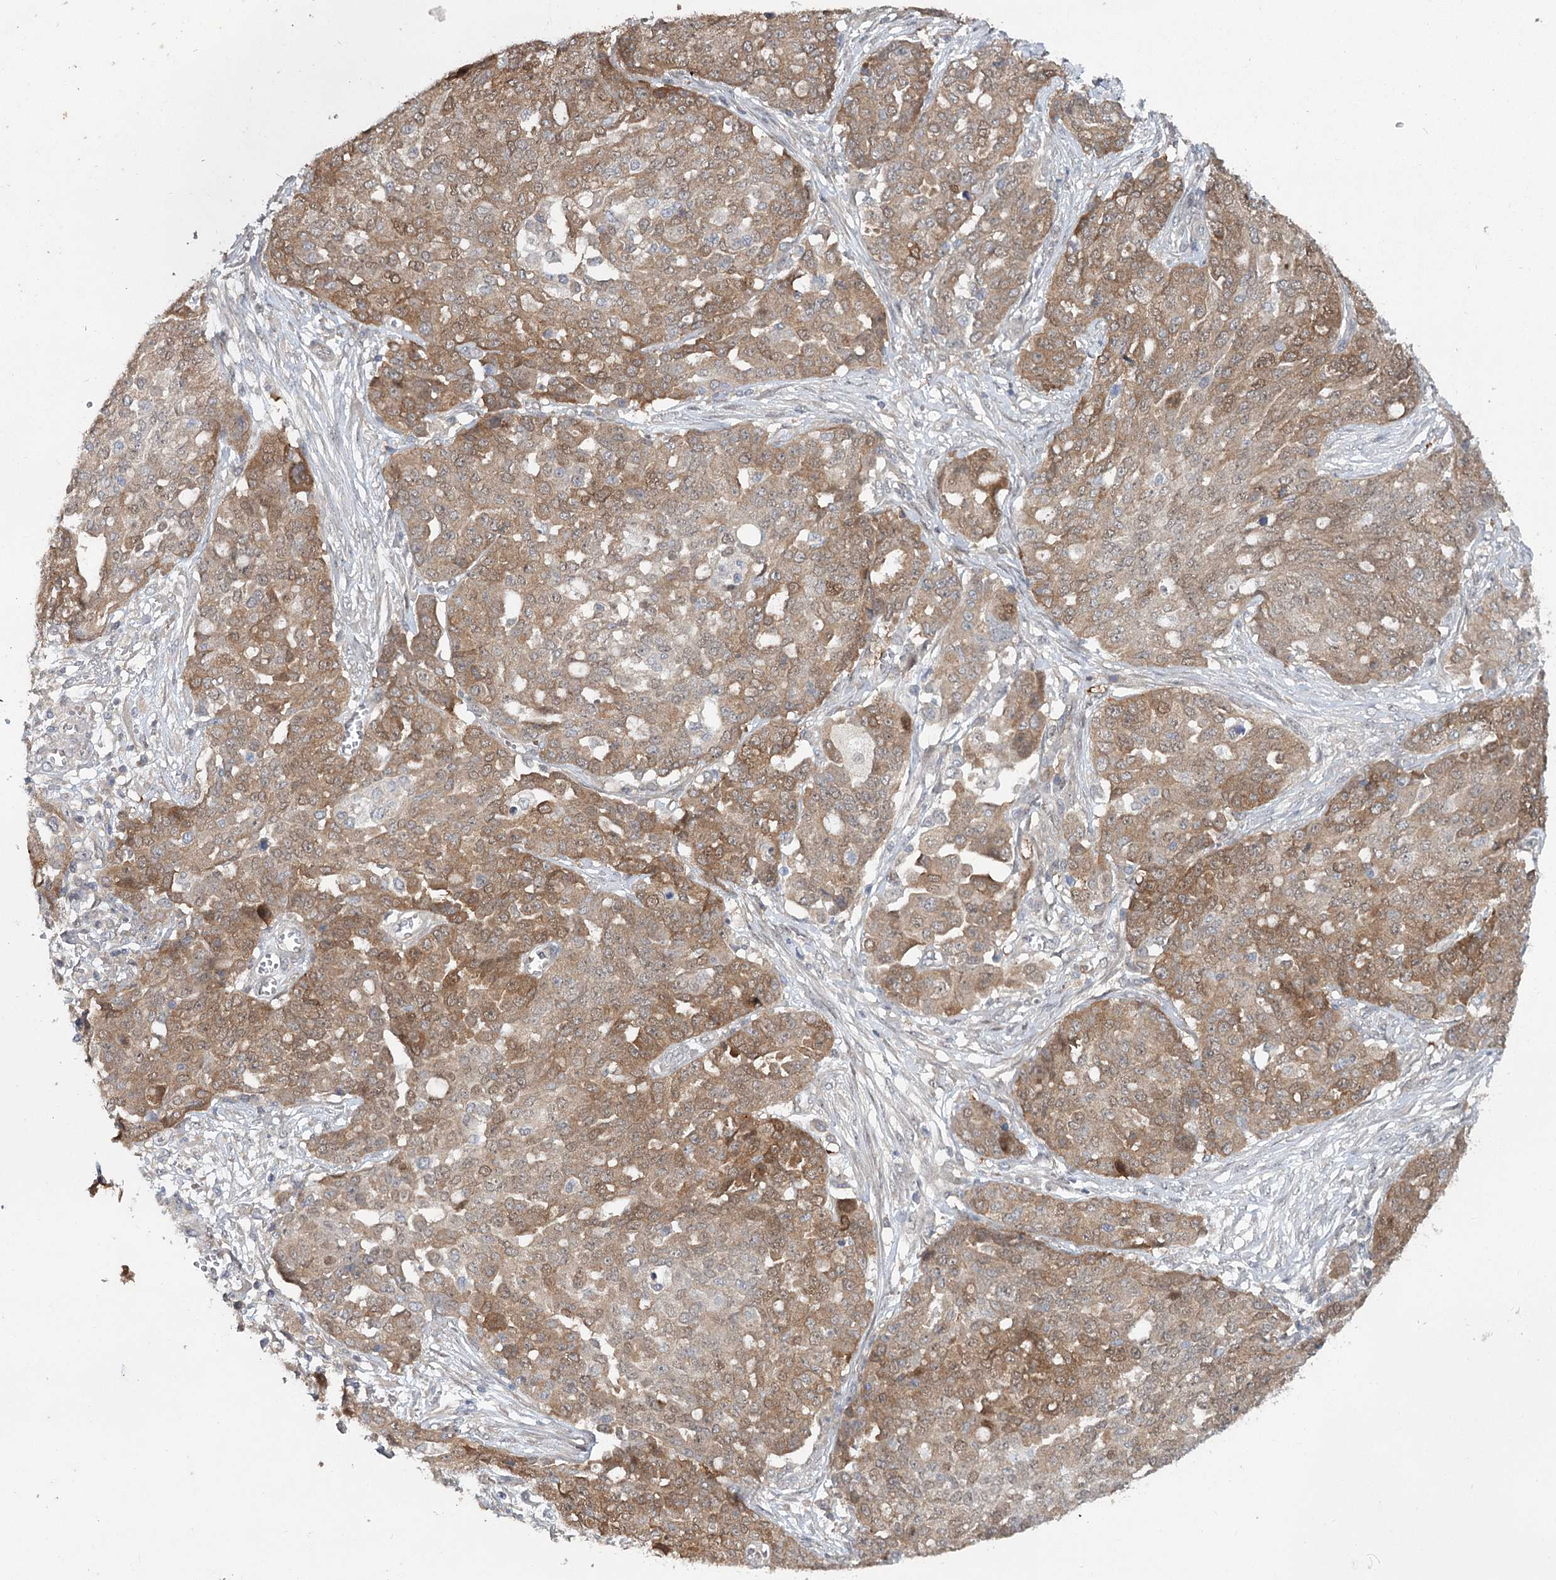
{"staining": {"intensity": "moderate", "quantity": ">75%", "location": "cytoplasmic/membranous"}, "tissue": "ovarian cancer", "cell_type": "Tumor cells", "image_type": "cancer", "snomed": [{"axis": "morphology", "description": "Cystadenocarcinoma, serous, NOS"}, {"axis": "topography", "description": "Soft tissue"}, {"axis": "topography", "description": "Ovary"}], "caption": "IHC histopathology image of human ovarian serous cystadenocarcinoma stained for a protein (brown), which demonstrates medium levels of moderate cytoplasmic/membranous expression in about >75% of tumor cells.", "gene": "MAP3K13", "patient": {"sex": "female", "age": 57}}